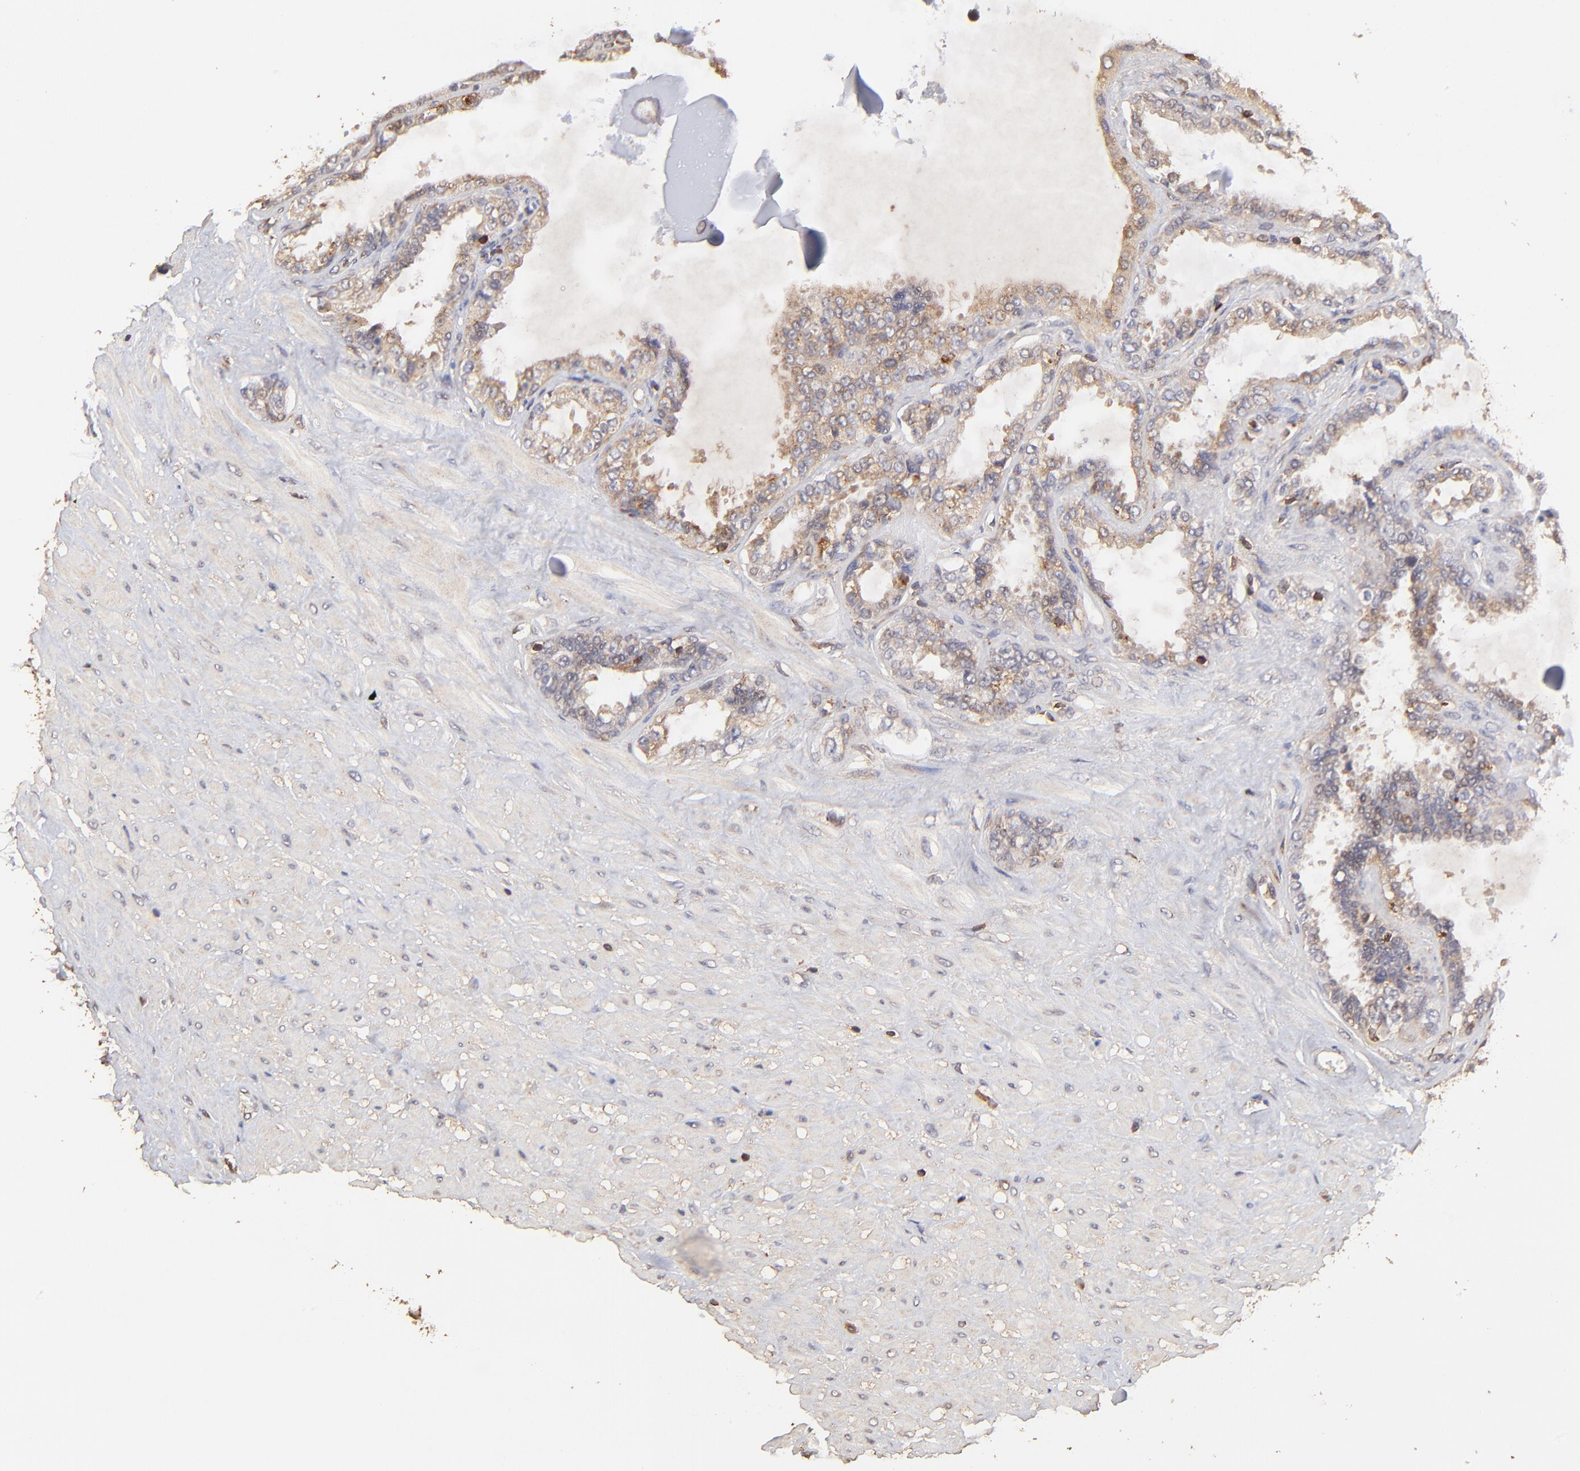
{"staining": {"intensity": "weak", "quantity": ">75%", "location": "cytoplasmic/membranous"}, "tissue": "seminal vesicle", "cell_type": "Glandular cells", "image_type": "normal", "snomed": [{"axis": "morphology", "description": "Normal tissue, NOS"}, {"axis": "morphology", "description": "Inflammation, NOS"}, {"axis": "topography", "description": "Urinary bladder"}, {"axis": "topography", "description": "Prostate"}, {"axis": "topography", "description": "Seminal veicle"}], "caption": "Human seminal vesicle stained for a protein (brown) shows weak cytoplasmic/membranous positive positivity in about >75% of glandular cells.", "gene": "STON2", "patient": {"sex": "male", "age": 82}}